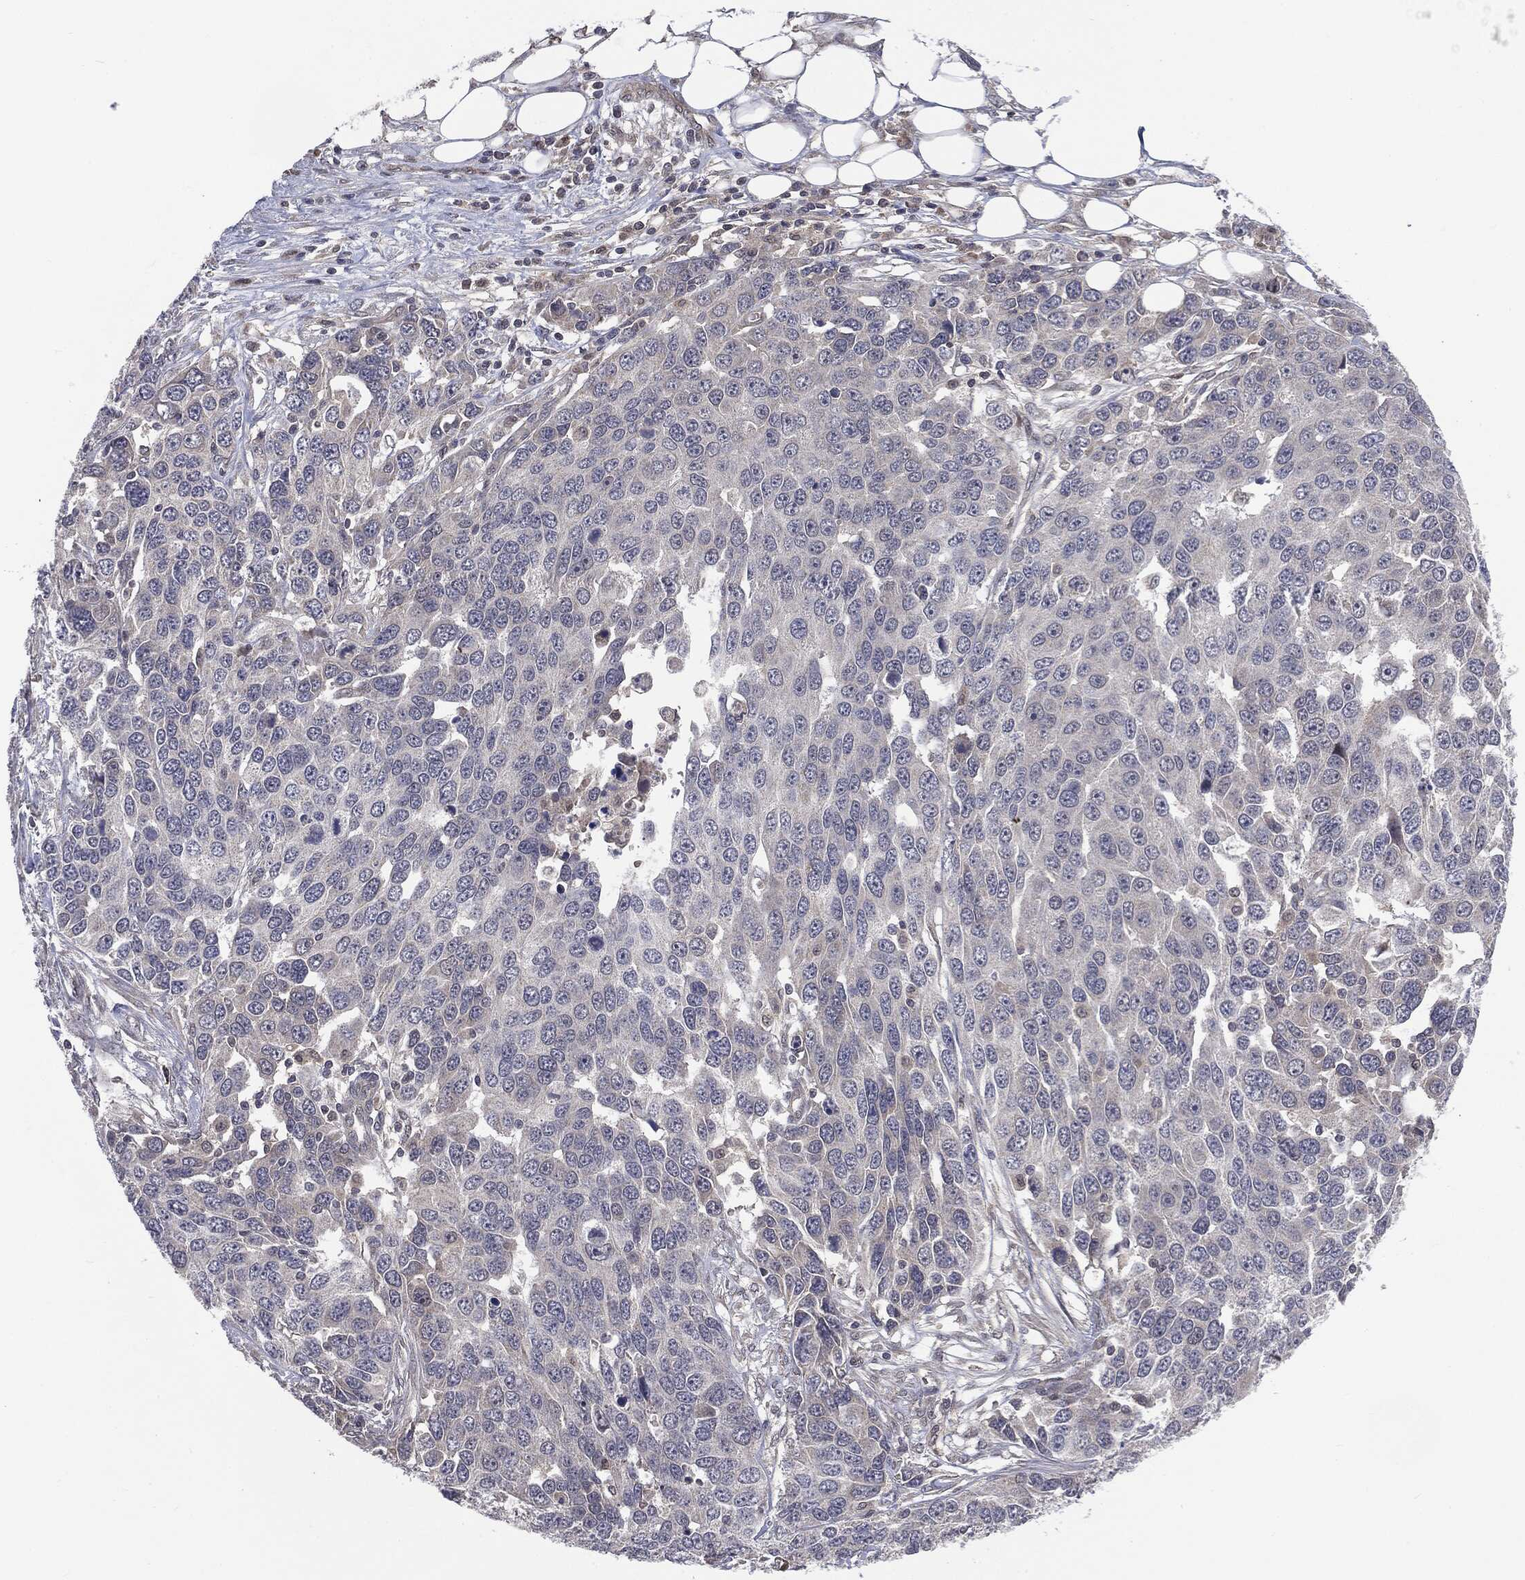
{"staining": {"intensity": "negative", "quantity": "none", "location": "none"}, "tissue": "ovarian cancer", "cell_type": "Tumor cells", "image_type": "cancer", "snomed": [{"axis": "morphology", "description": "Cystadenocarcinoma, serous, NOS"}, {"axis": "topography", "description": "Ovary"}], "caption": "Immunohistochemistry (IHC) histopathology image of human ovarian cancer stained for a protein (brown), which reveals no staining in tumor cells. (IHC, brightfield microscopy, high magnification).", "gene": "PTPA", "patient": {"sex": "female", "age": 76}}